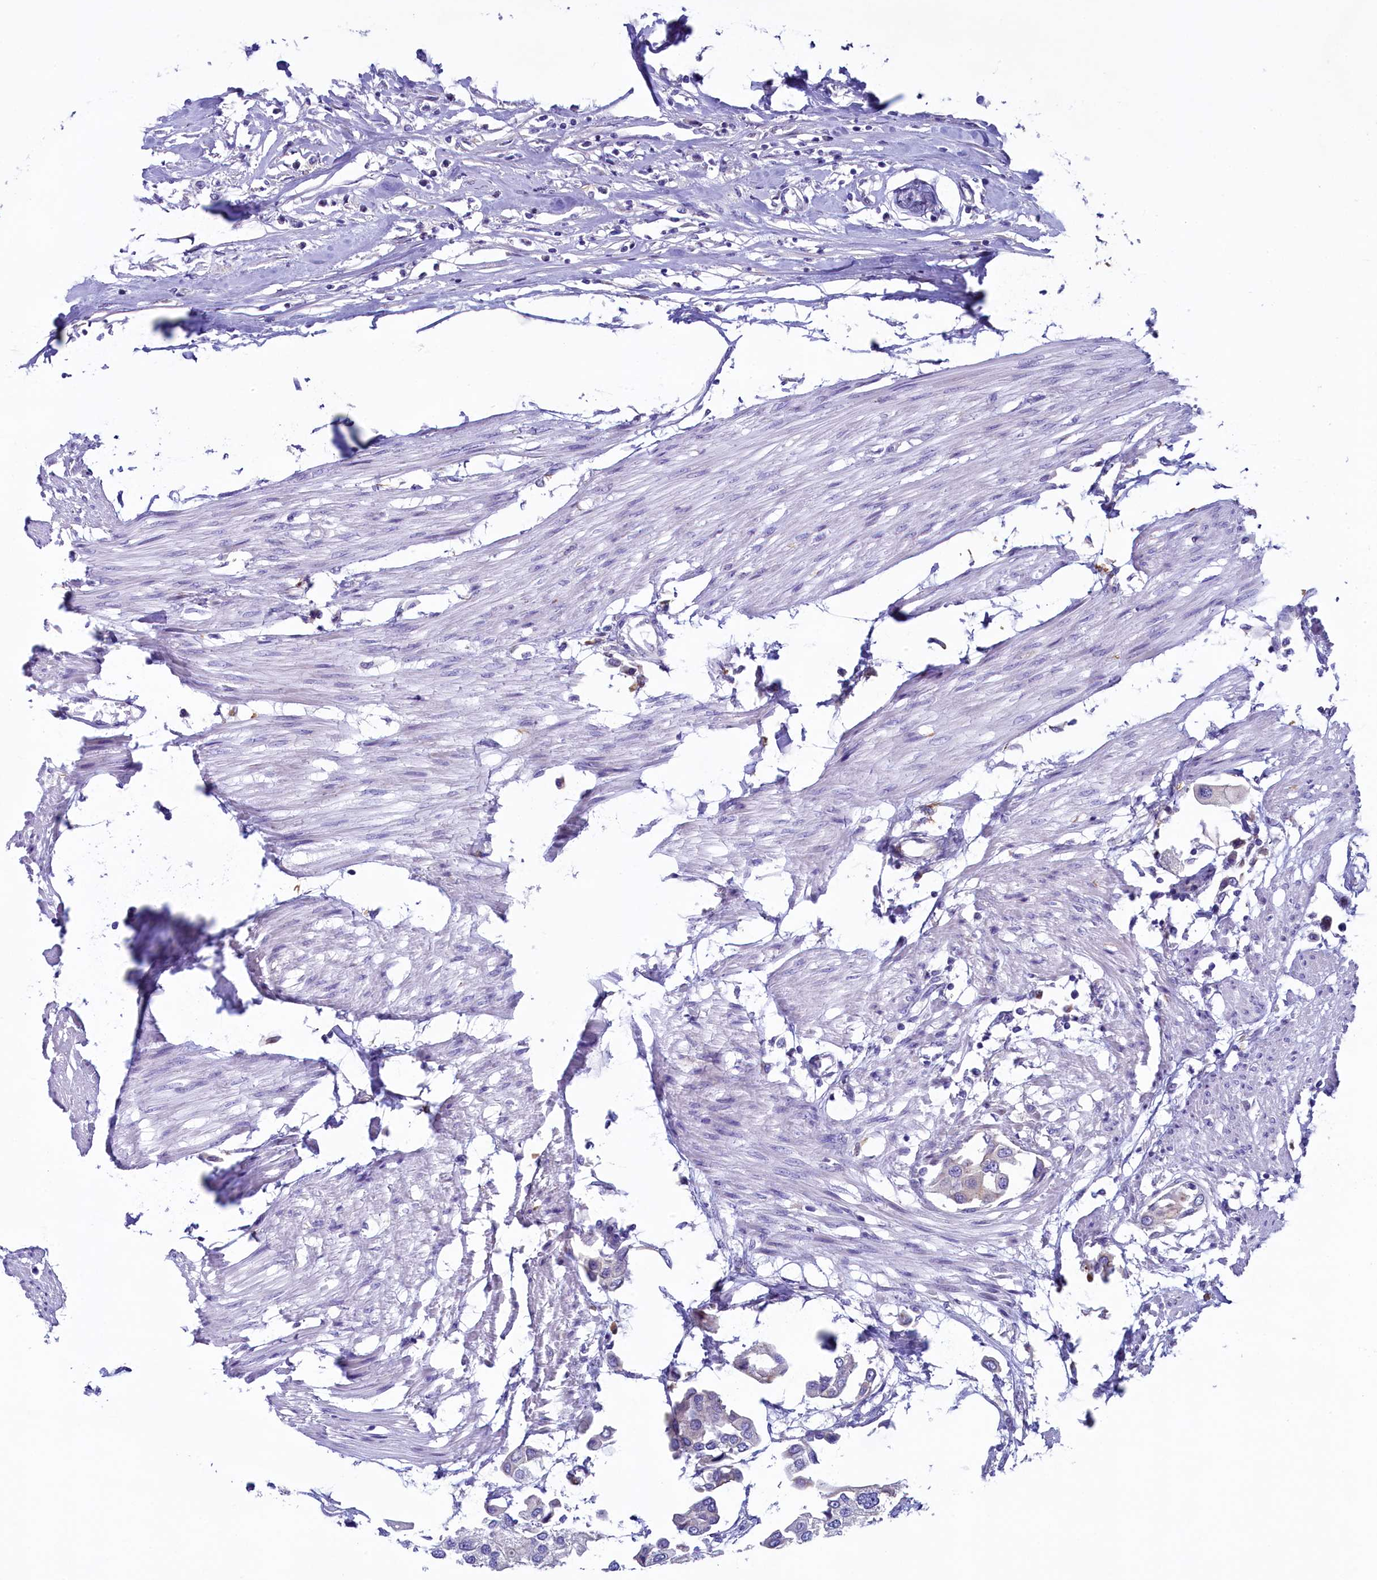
{"staining": {"intensity": "negative", "quantity": "none", "location": "none"}, "tissue": "urothelial cancer", "cell_type": "Tumor cells", "image_type": "cancer", "snomed": [{"axis": "morphology", "description": "Urothelial carcinoma, High grade"}, {"axis": "topography", "description": "Urinary bladder"}], "caption": "Immunohistochemistry histopathology image of neoplastic tissue: human urothelial cancer stained with DAB demonstrates no significant protein expression in tumor cells. Nuclei are stained in blue.", "gene": "KRBOX5", "patient": {"sex": "male", "age": 64}}